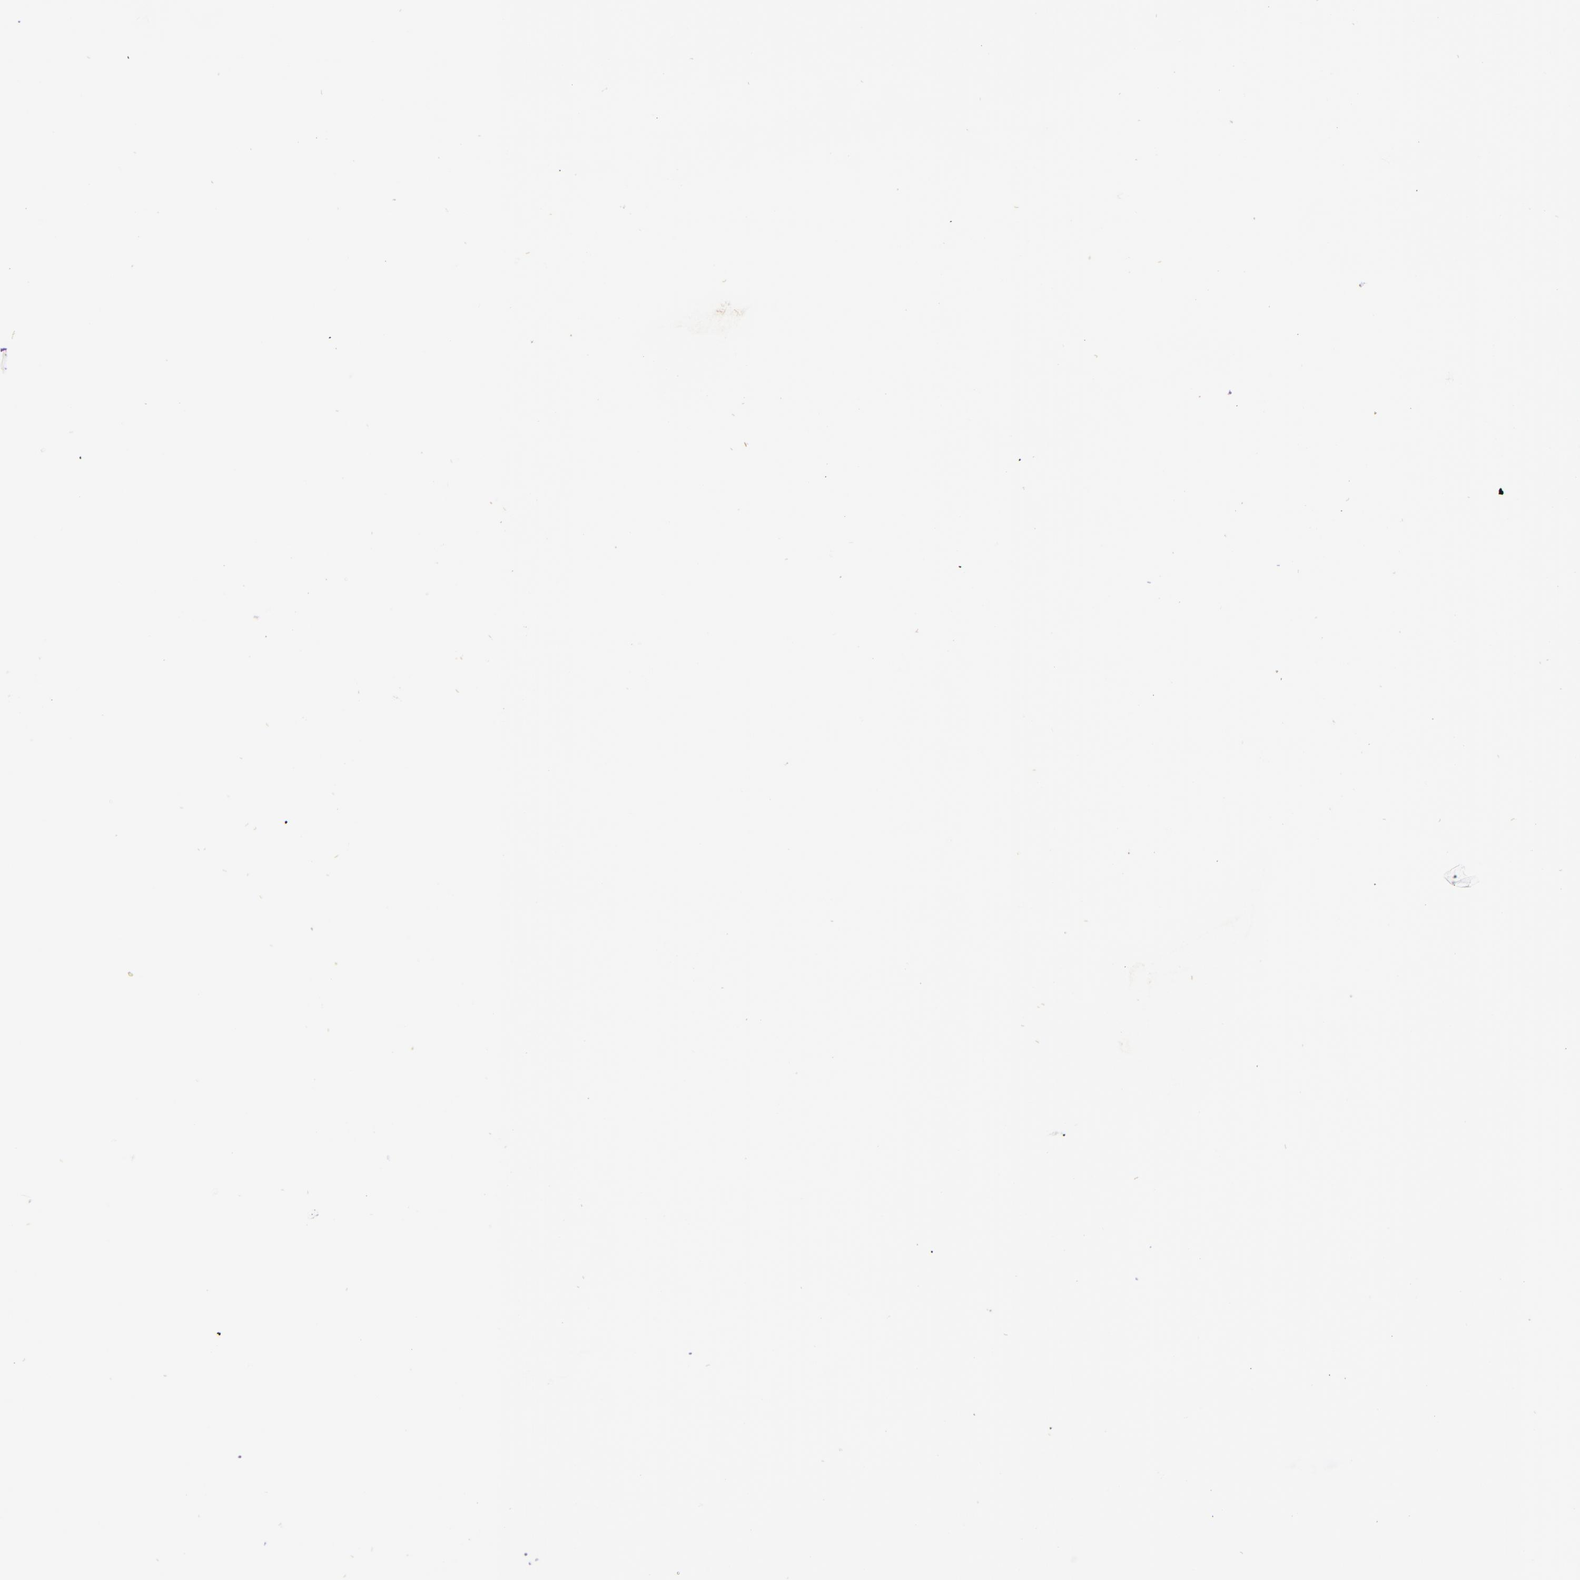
{"staining": {"intensity": "negative", "quantity": "none", "location": "none"}, "tissue": "placenta", "cell_type": "Decidual cells", "image_type": "normal", "snomed": [{"axis": "morphology", "description": "Normal tissue, NOS"}, {"axis": "topography", "description": "Placenta"}], "caption": "Immunohistochemical staining of unremarkable human placenta displays no significant positivity in decidual cells. (DAB (3,3'-diaminobenzidine) IHC visualized using brightfield microscopy, high magnification).", "gene": "ICAM1", "patient": {"sex": "female", "age": 35}}